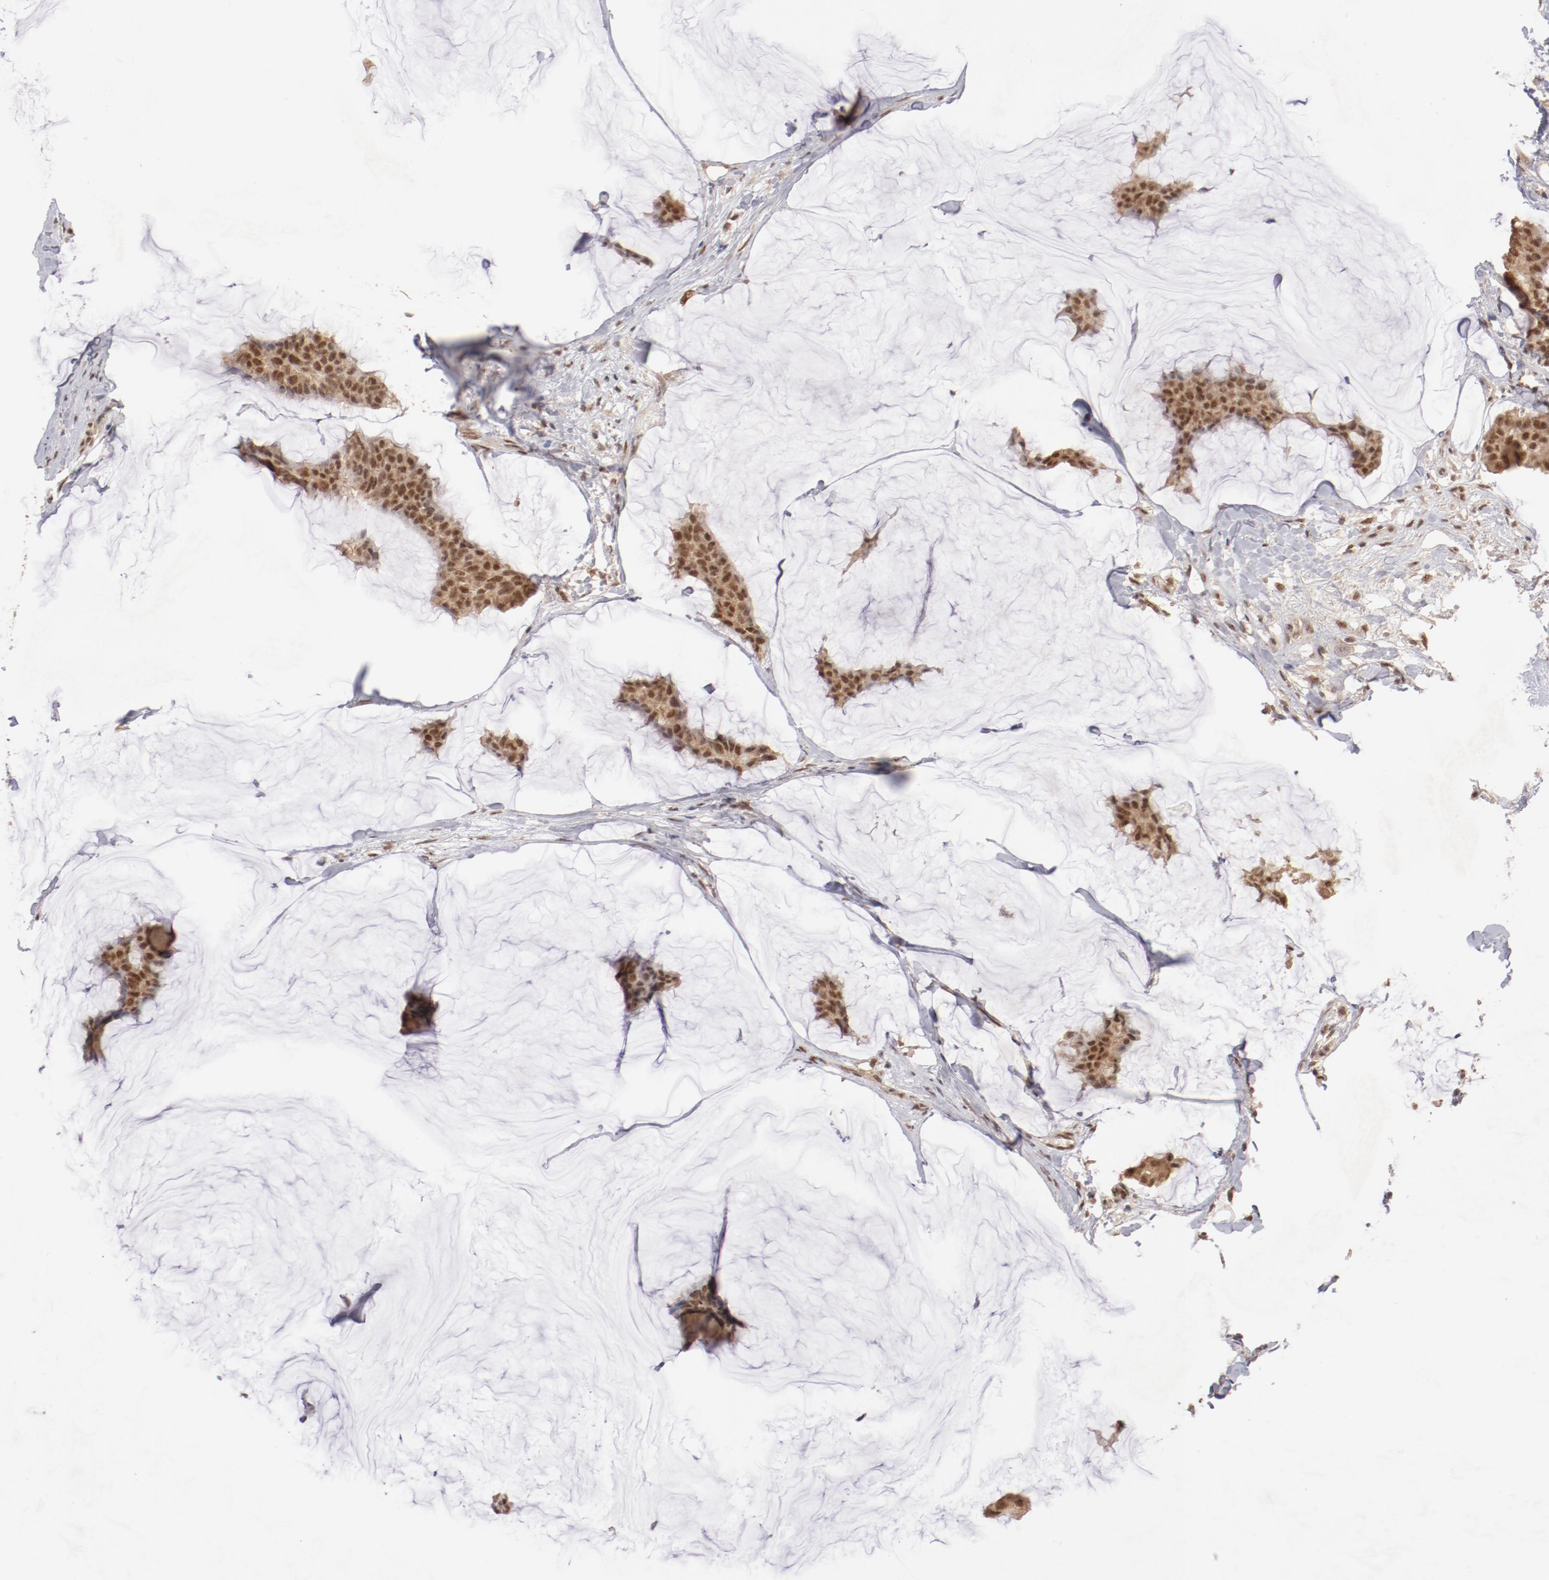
{"staining": {"intensity": "moderate", "quantity": ">75%", "location": "cytoplasmic/membranous,nuclear"}, "tissue": "breast cancer", "cell_type": "Tumor cells", "image_type": "cancer", "snomed": [{"axis": "morphology", "description": "Duct carcinoma"}, {"axis": "topography", "description": "Breast"}], "caption": "Immunohistochemical staining of breast cancer reveals medium levels of moderate cytoplasmic/membranous and nuclear protein positivity in about >75% of tumor cells.", "gene": "CLOCK", "patient": {"sex": "female", "age": 93}}